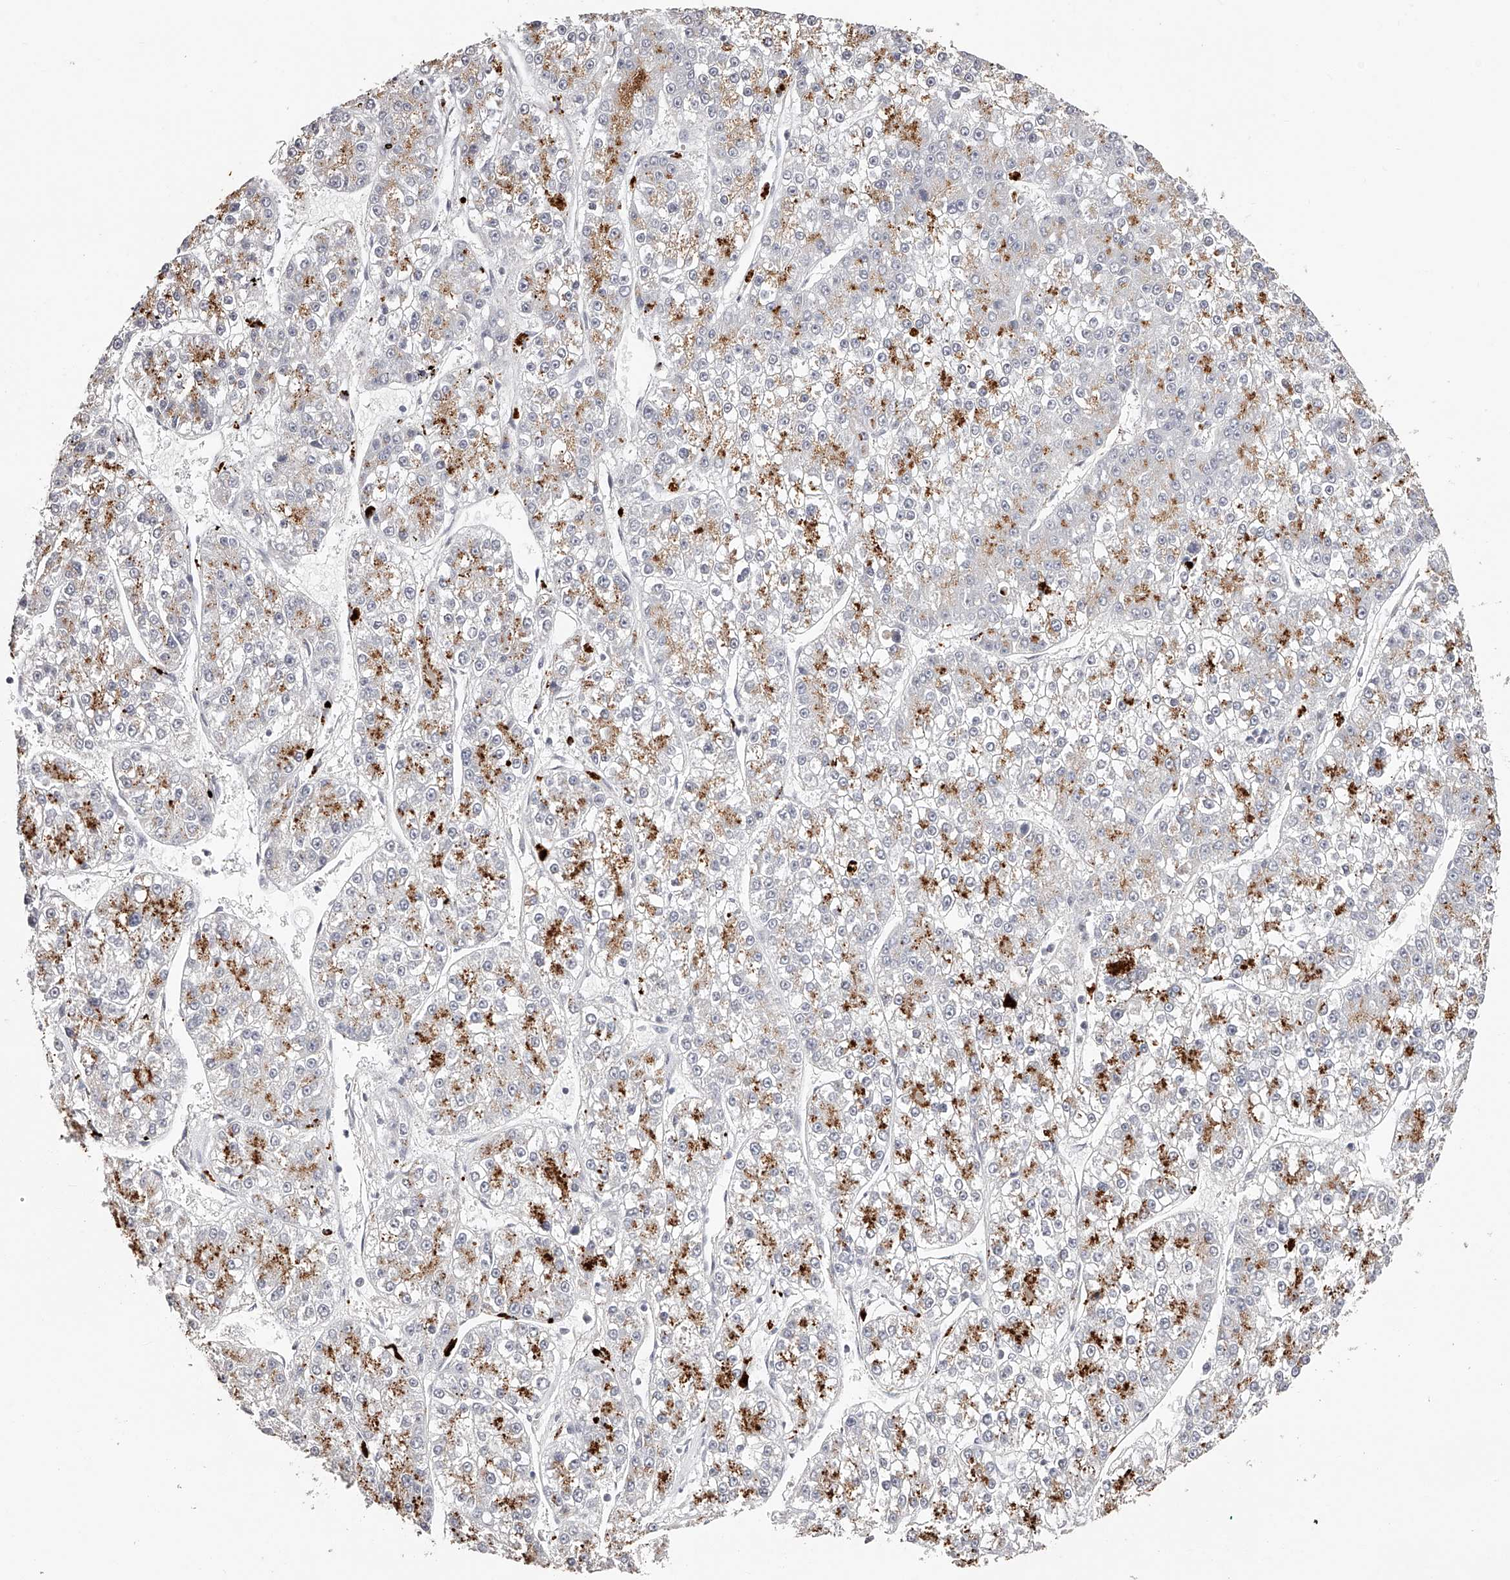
{"staining": {"intensity": "moderate", "quantity": "25%-75%", "location": "cytoplasmic/membranous"}, "tissue": "liver cancer", "cell_type": "Tumor cells", "image_type": "cancer", "snomed": [{"axis": "morphology", "description": "Carcinoma, Hepatocellular, NOS"}, {"axis": "topography", "description": "Liver"}], "caption": "Liver cancer (hepatocellular carcinoma) tissue demonstrates moderate cytoplasmic/membranous positivity in approximately 25%-75% of tumor cells, visualized by immunohistochemistry.", "gene": "SLC35D3", "patient": {"sex": "female", "age": 73}}